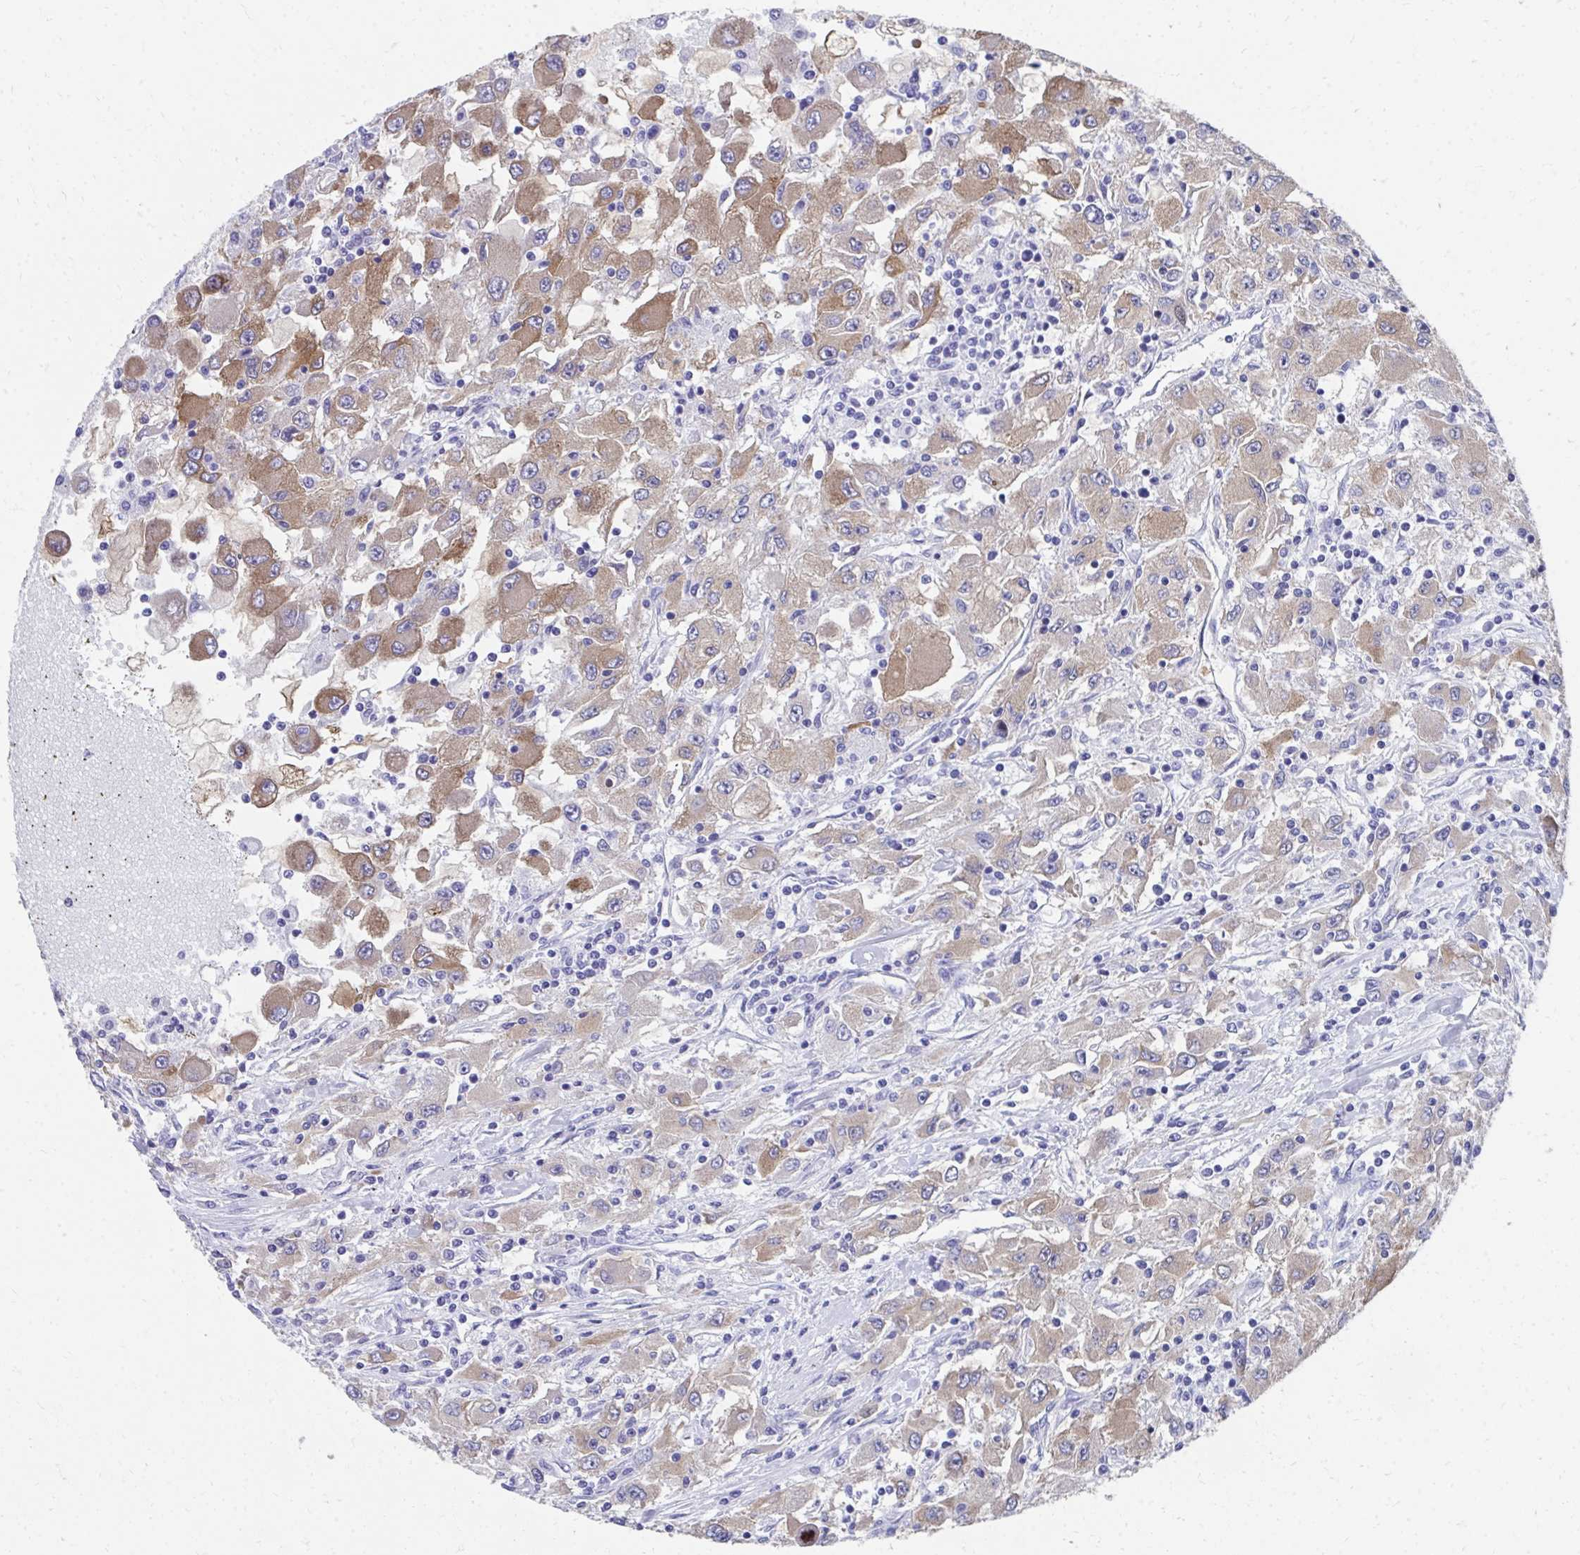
{"staining": {"intensity": "weak", "quantity": "25%-75%", "location": "cytoplasmic/membranous"}, "tissue": "renal cancer", "cell_type": "Tumor cells", "image_type": "cancer", "snomed": [{"axis": "morphology", "description": "Adenocarcinoma, NOS"}, {"axis": "topography", "description": "Kidney"}], "caption": "Approximately 25%-75% of tumor cells in renal adenocarcinoma demonstrate weak cytoplasmic/membranous protein staining as visualized by brown immunohistochemical staining.", "gene": "HGD", "patient": {"sex": "female", "age": 67}}